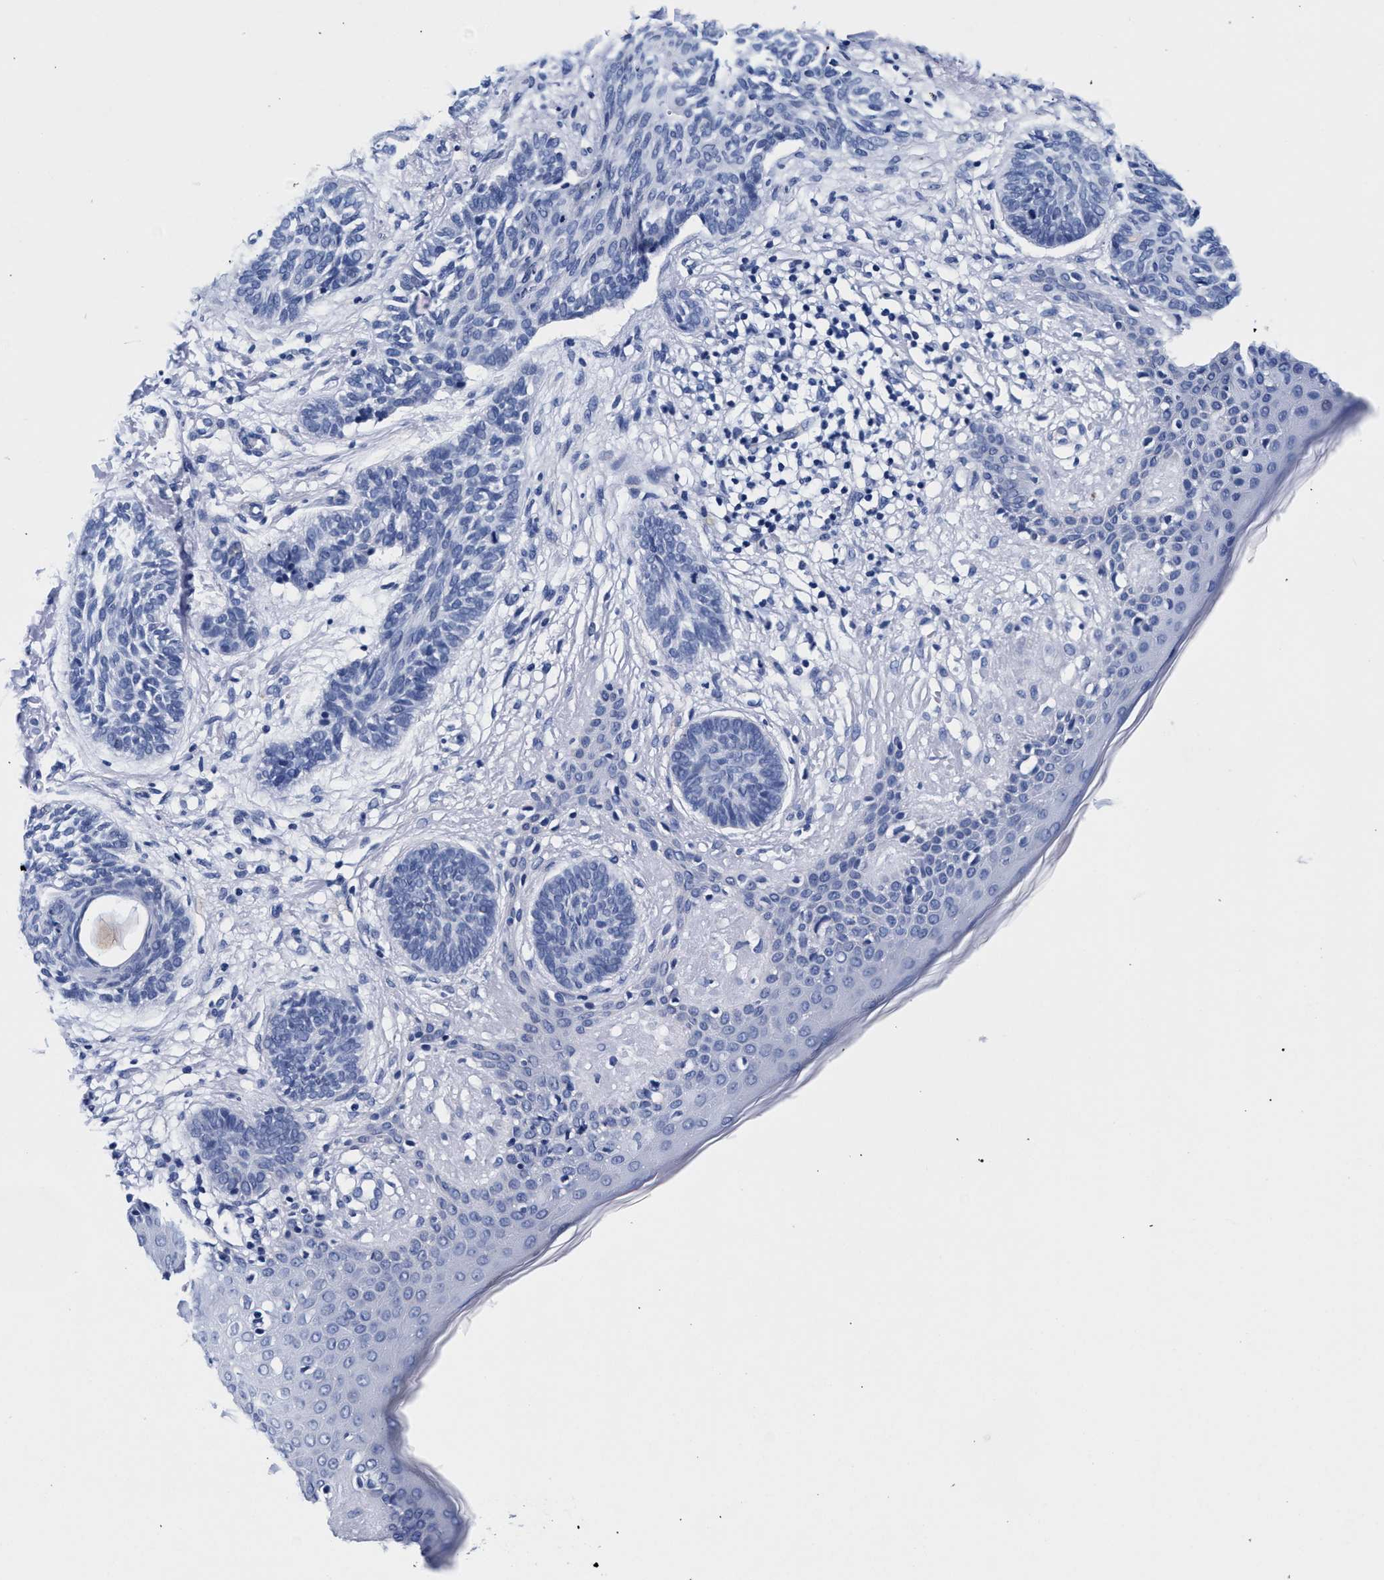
{"staining": {"intensity": "negative", "quantity": "none", "location": "none"}, "tissue": "skin cancer", "cell_type": "Tumor cells", "image_type": "cancer", "snomed": [{"axis": "morphology", "description": "Normal tissue, NOS"}, {"axis": "morphology", "description": "Basal cell carcinoma"}, {"axis": "topography", "description": "Skin"}], "caption": "An IHC micrograph of skin basal cell carcinoma is shown. There is no staining in tumor cells of skin basal cell carcinoma.", "gene": "RAB3B", "patient": {"sex": "male", "age": 63}}